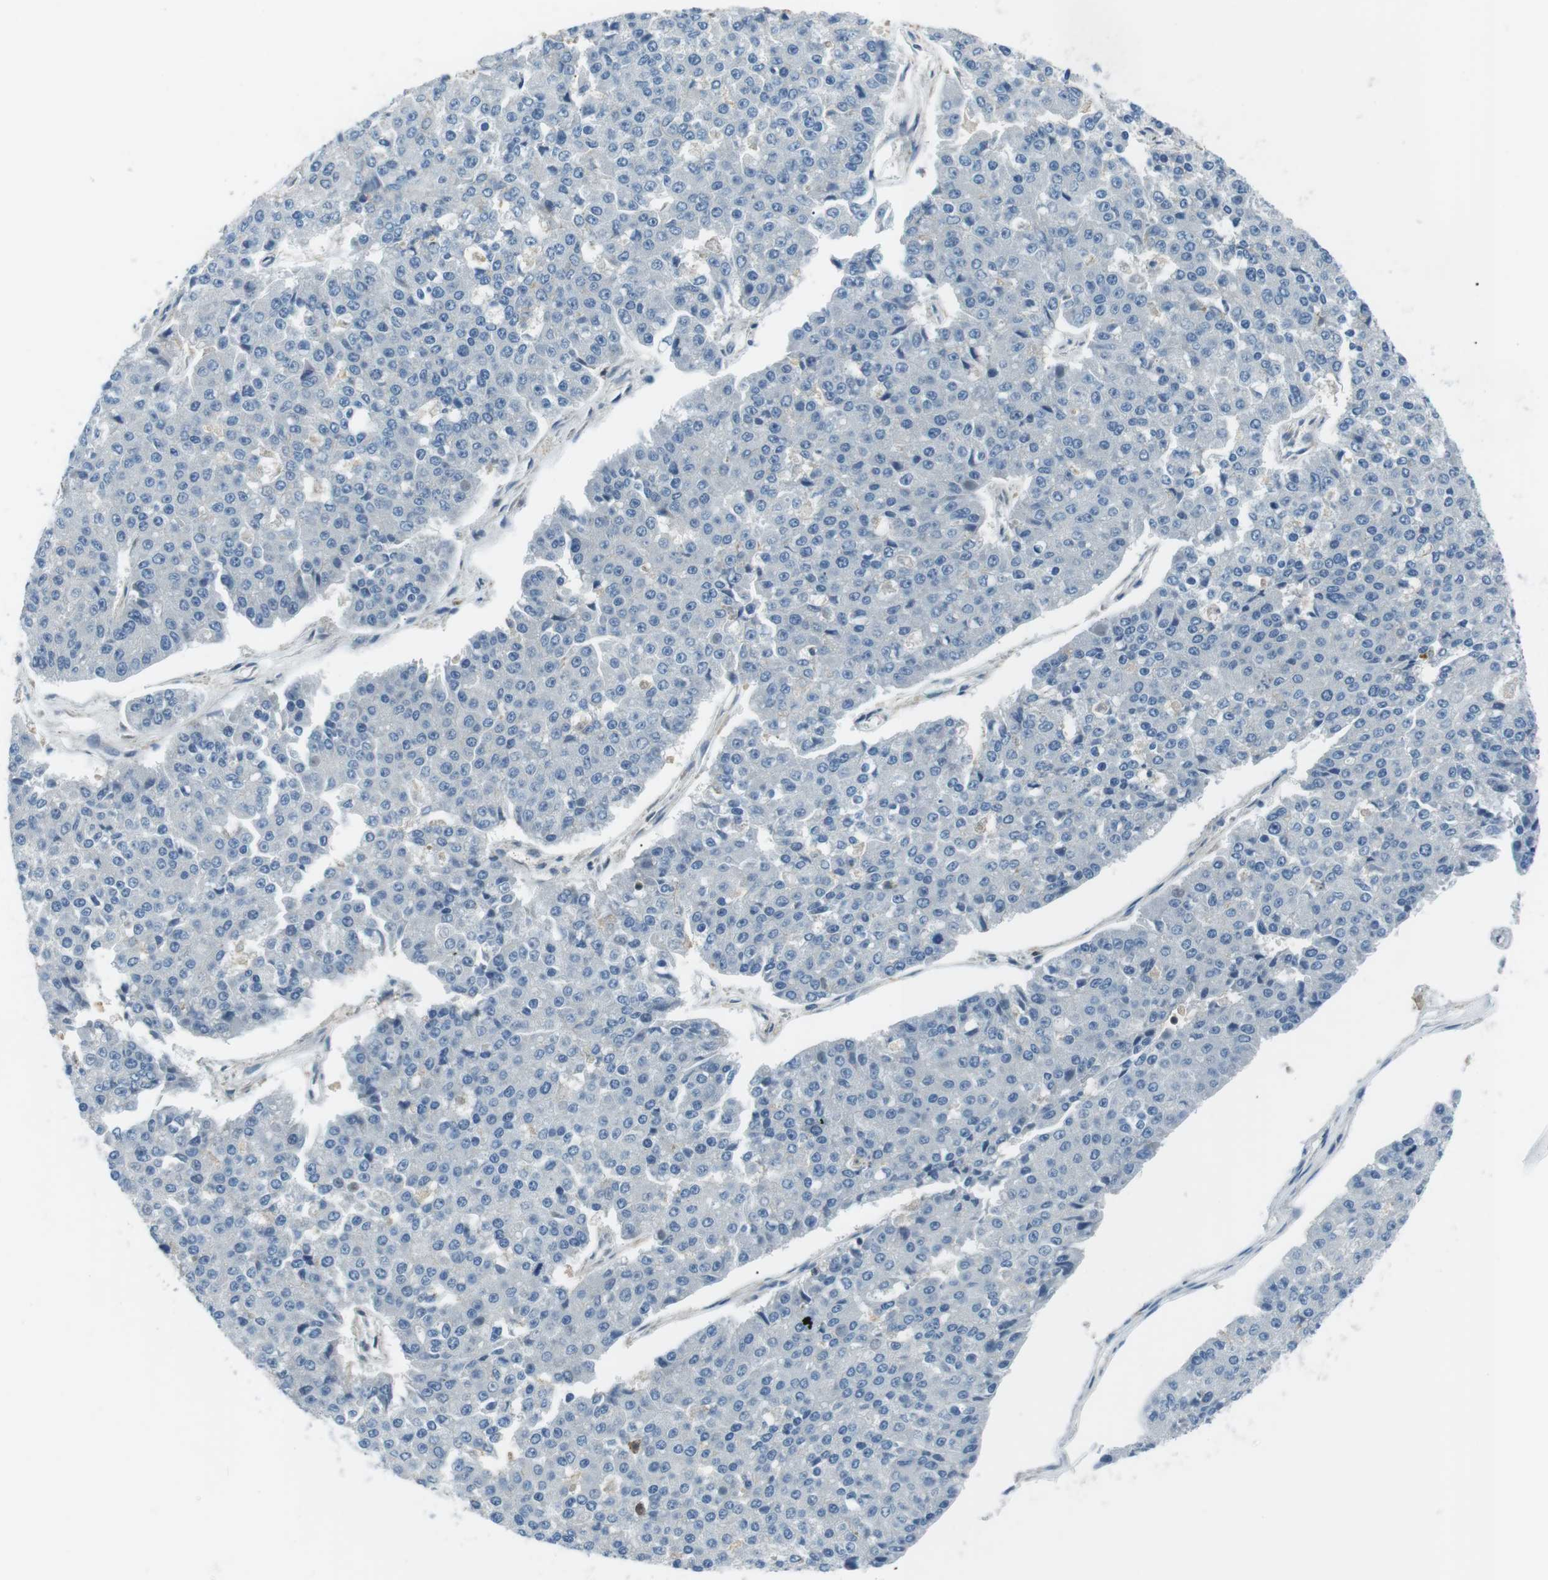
{"staining": {"intensity": "negative", "quantity": "none", "location": "none"}, "tissue": "pancreatic cancer", "cell_type": "Tumor cells", "image_type": "cancer", "snomed": [{"axis": "morphology", "description": "Adenocarcinoma, NOS"}, {"axis": "topography", "description": "Pancreas"}], "caption": "Immunohistochemistry (IHC) of pancreatic adenocarcinoma shows no expression in tumor cells. (DAB IHC, high magnification).", "gene": "ARVCF", "patient": {"sex": "male", "age": 50}}